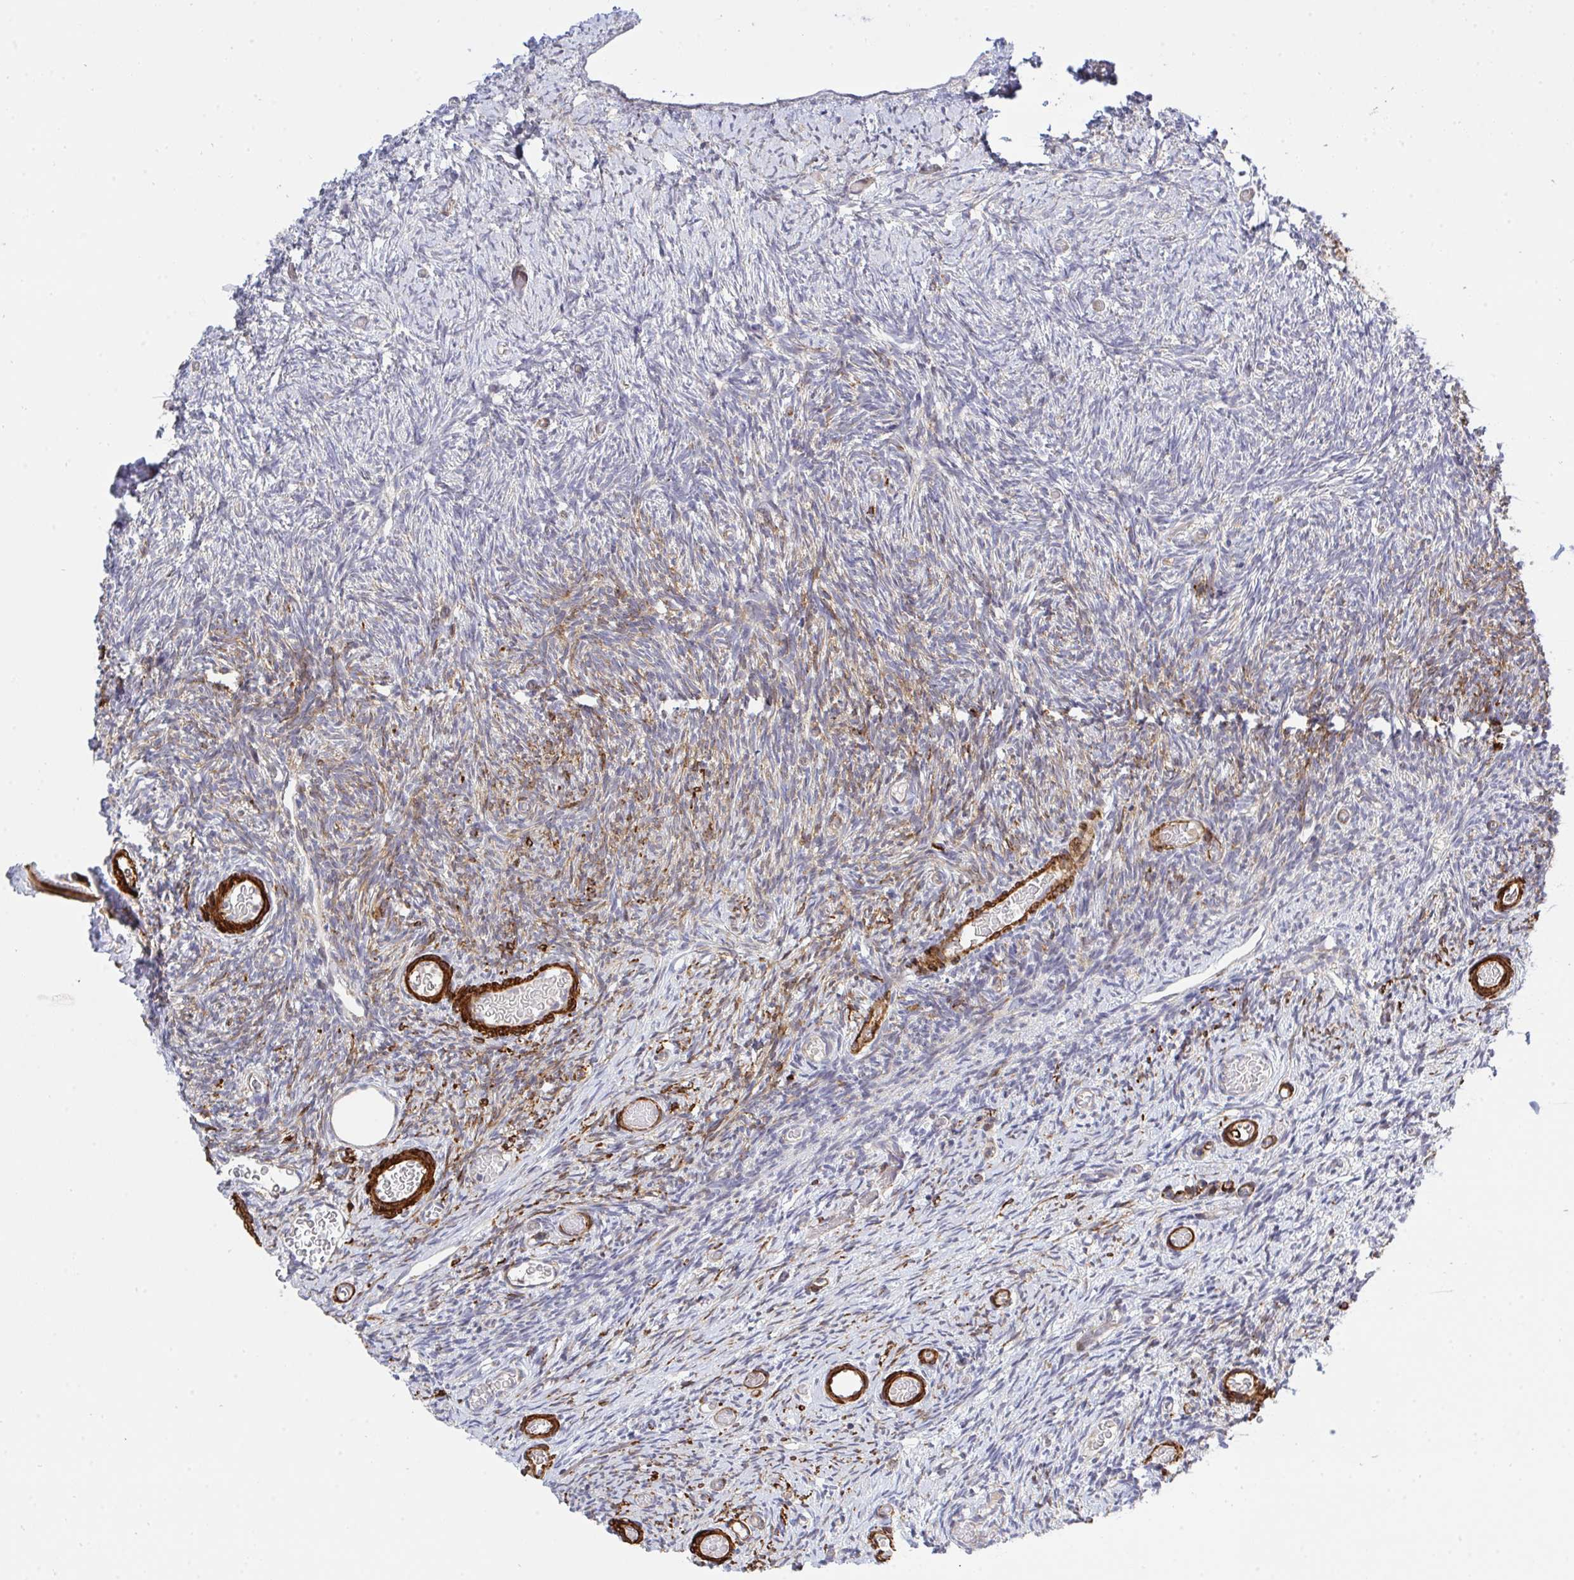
{"staining": {"intensity": "moderate", "quantity": "<25%", "location": "cytoplasmic/membranous"}, "tissue": "ovary", "cell_type": "Ovarian stroma cells", "image_type": "normal", "snomed": [{"axis": "morphology", "description": "Normal tissue, NOS"}, {"axis": "topography", "description": "Ovary"}], "caption": "The immunohistochemical stain shows moderate cytoplasmic/membranous positivity in ovarian stroma cells of normal ovary. Immunohistochemistry (ihc) stains the protein of interest in brown and the nuclei are stained blue.", "gene": "FRMD3", "patient": {"sex": "female", "age": 39}}